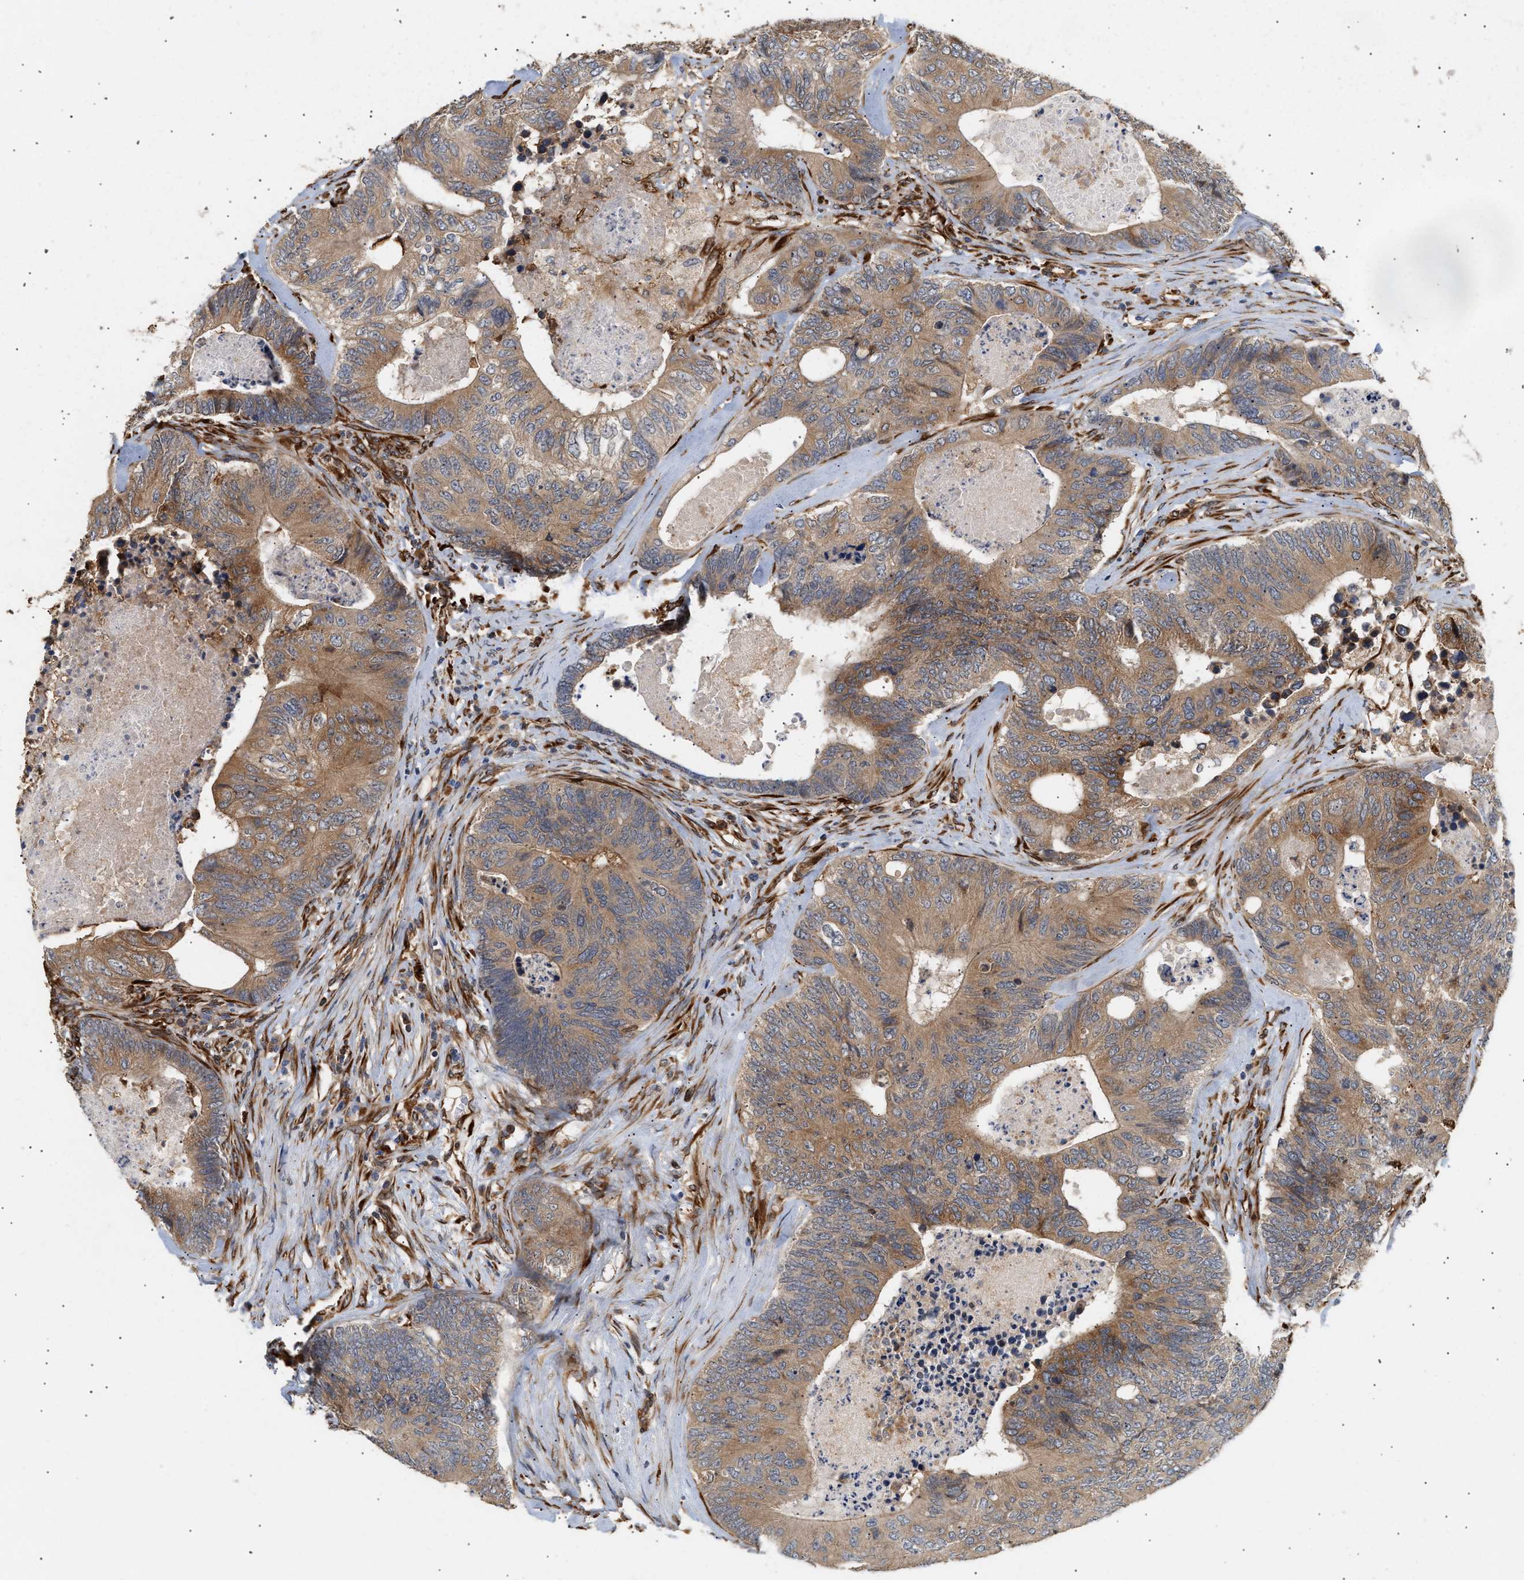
{"staining": {"intensity": "moderate", "quantity": ">75%", "location": "cytoplasmic/membranous"}, "tissue": "colorectal cancer", "cell_type": "Tumor cells", "image_type": "cancer", "snomed": [{"axis": "morphology", "description": "Adenocarcinoma, NOS"}, {"axis": "topography", "description": "Colon"}], "caption": "Colorectal cancer stained with a protein marker displays moderate staining in tumor cells.", "gene": "PLCD1", "patient": {"sex": "female", "age": 67}}